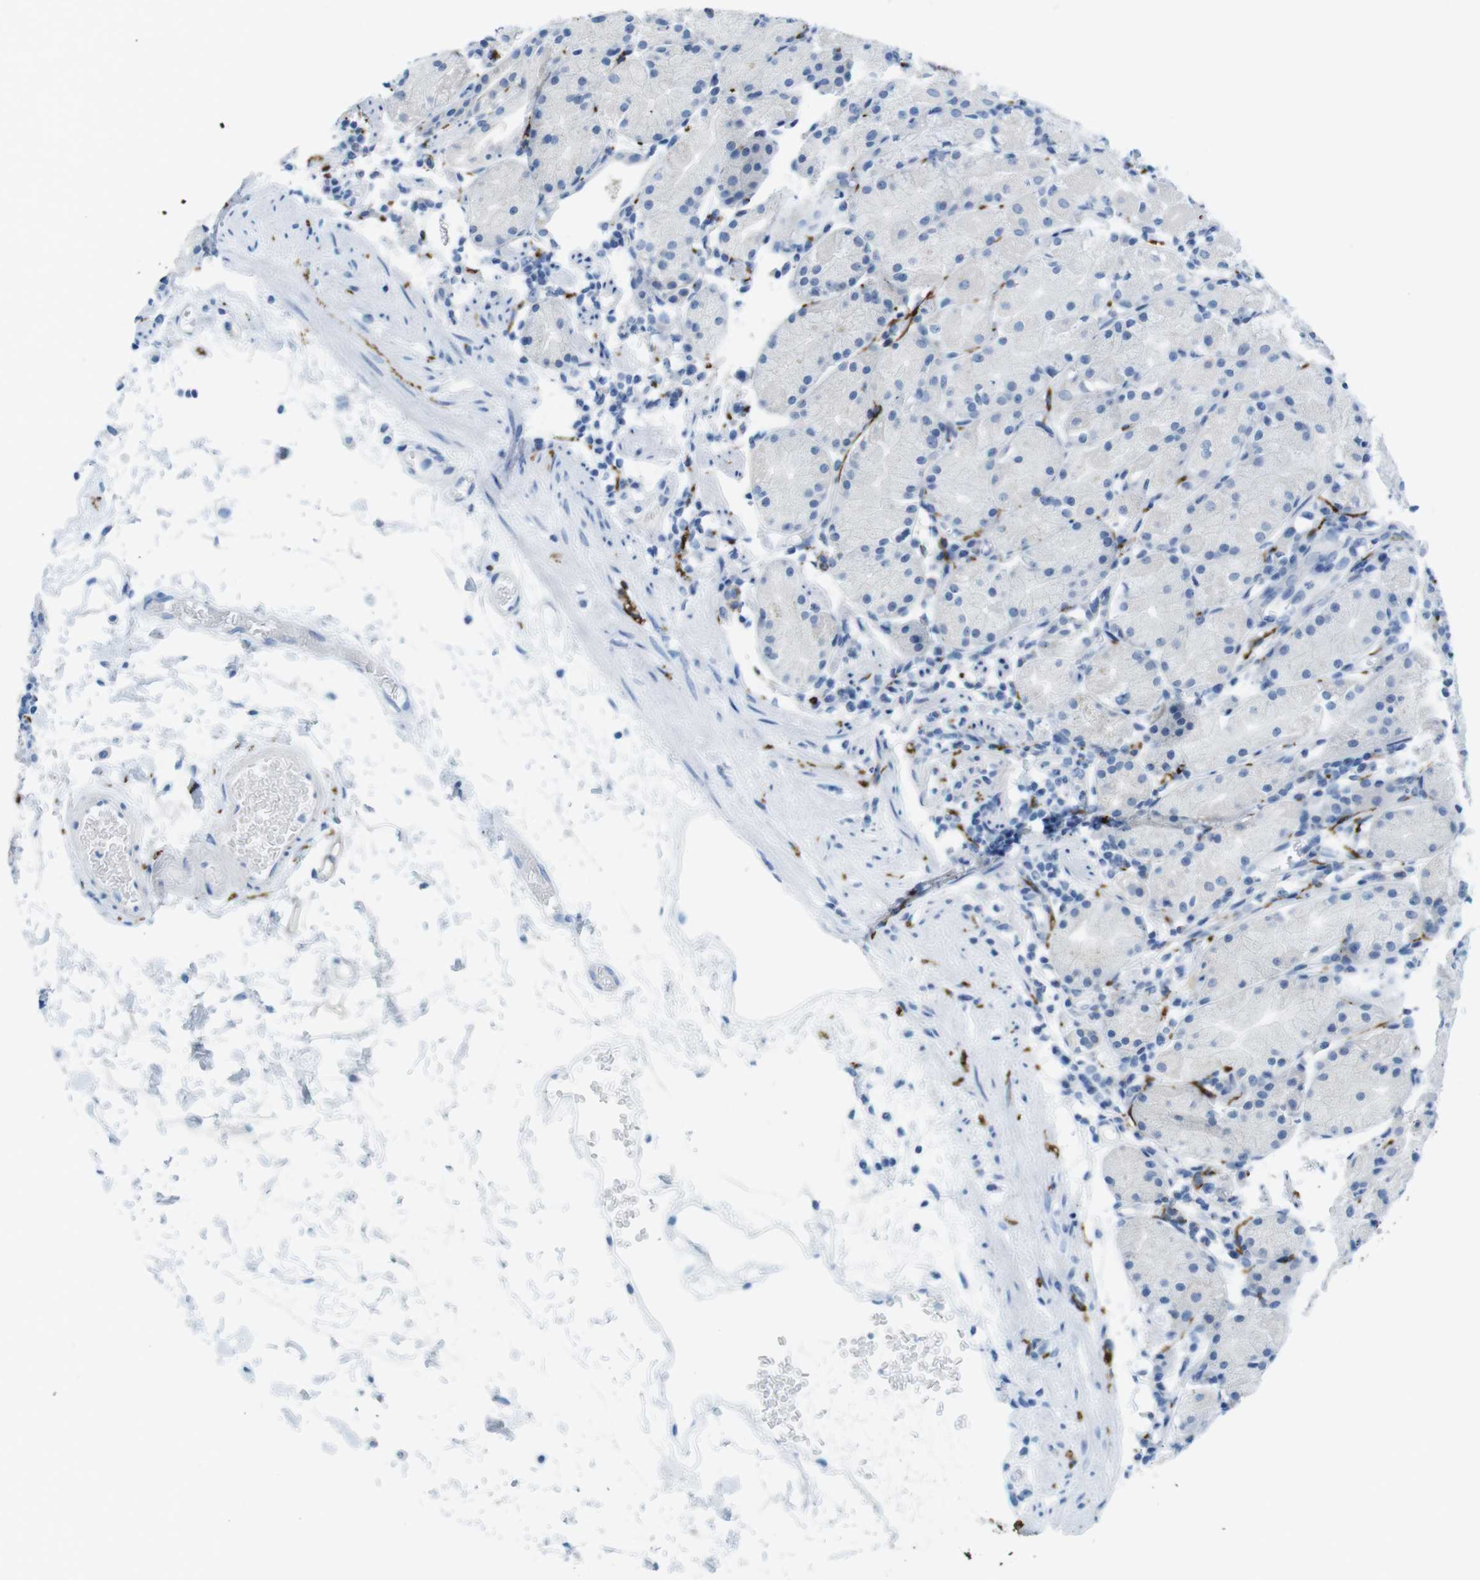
{"staining": {"intensity": "negative", "quantity": "none", "location": "none"}, "tissue": "stomach", "cell_type": "Glandular cells", "image_type": "normal", "snomed": [{"axis": "morphology", "description": "Normal tissue, NOS"}, {"axis": "topography", "description": "Stomach"}, {"axis": "topography", "description": "Stomach, lower"}], "caption": "Glandular cells are negative for protein expression in unremarkable human stomach. (DAB (3,3'-diaminobenzidine) immunohistochemistry (IHC) with hematoxylin counter stain).", "gene": "GAP43", "patient": {"sex": "female", "age": 75}}